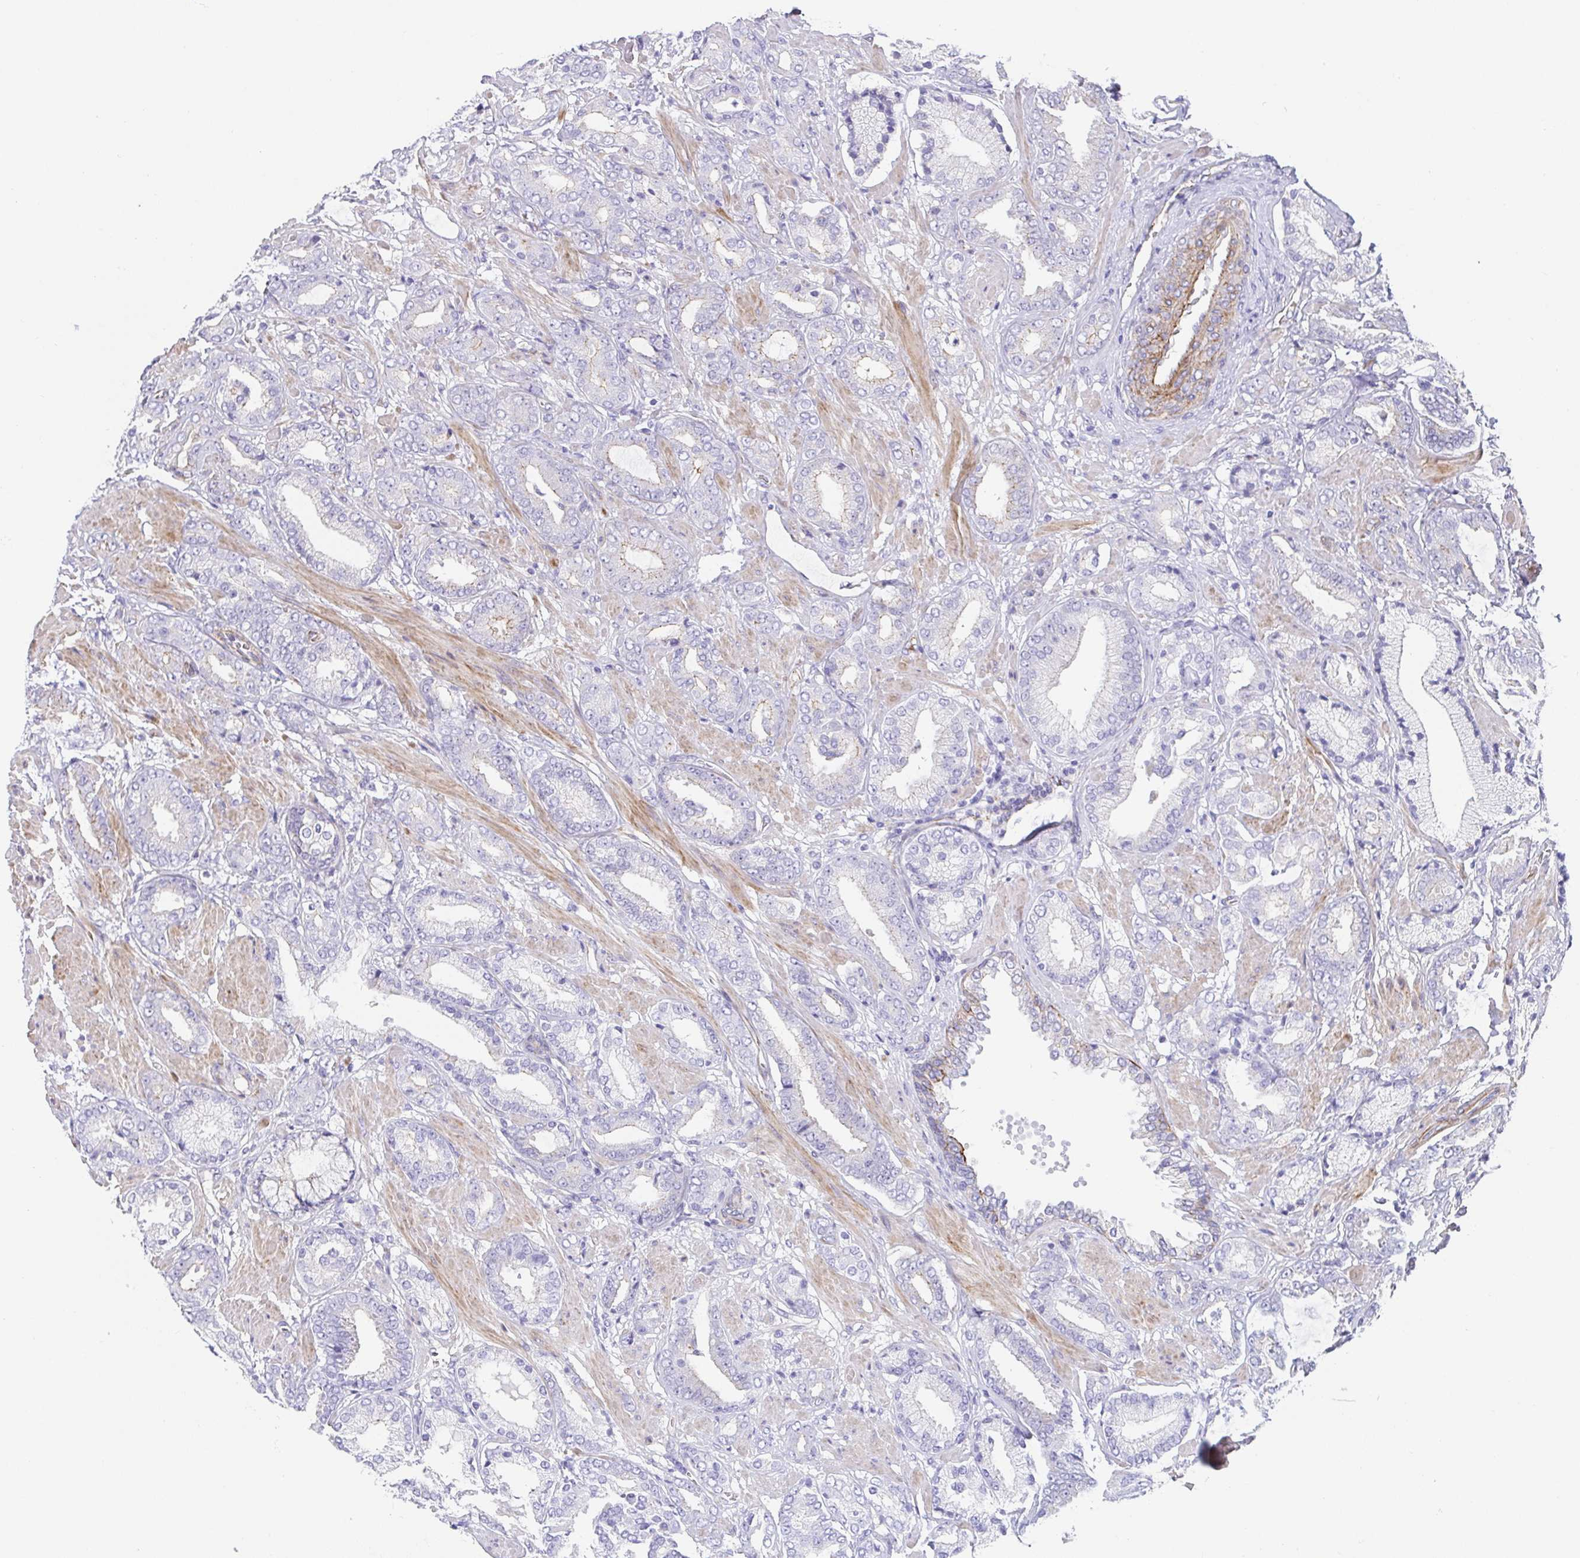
{"staining": {"intensity": "negative", "quantity": "none", "location": "none"}, "tissue": "prostate cancer", "cell_type": "Tumor cells", "image_type": "cancer", "snomed": [{"axis": "morphology", "description": "Adenocarcinoma, High grade"}, {"axis": "topography", "description": "Prostate"}], "caption": "Tumor cells are negative for protein expression in human prostate cancer (adenocarcinoma (high-grade)).", "gene": "TRAM2", "patient": {"sex": "male", "age": 56}}